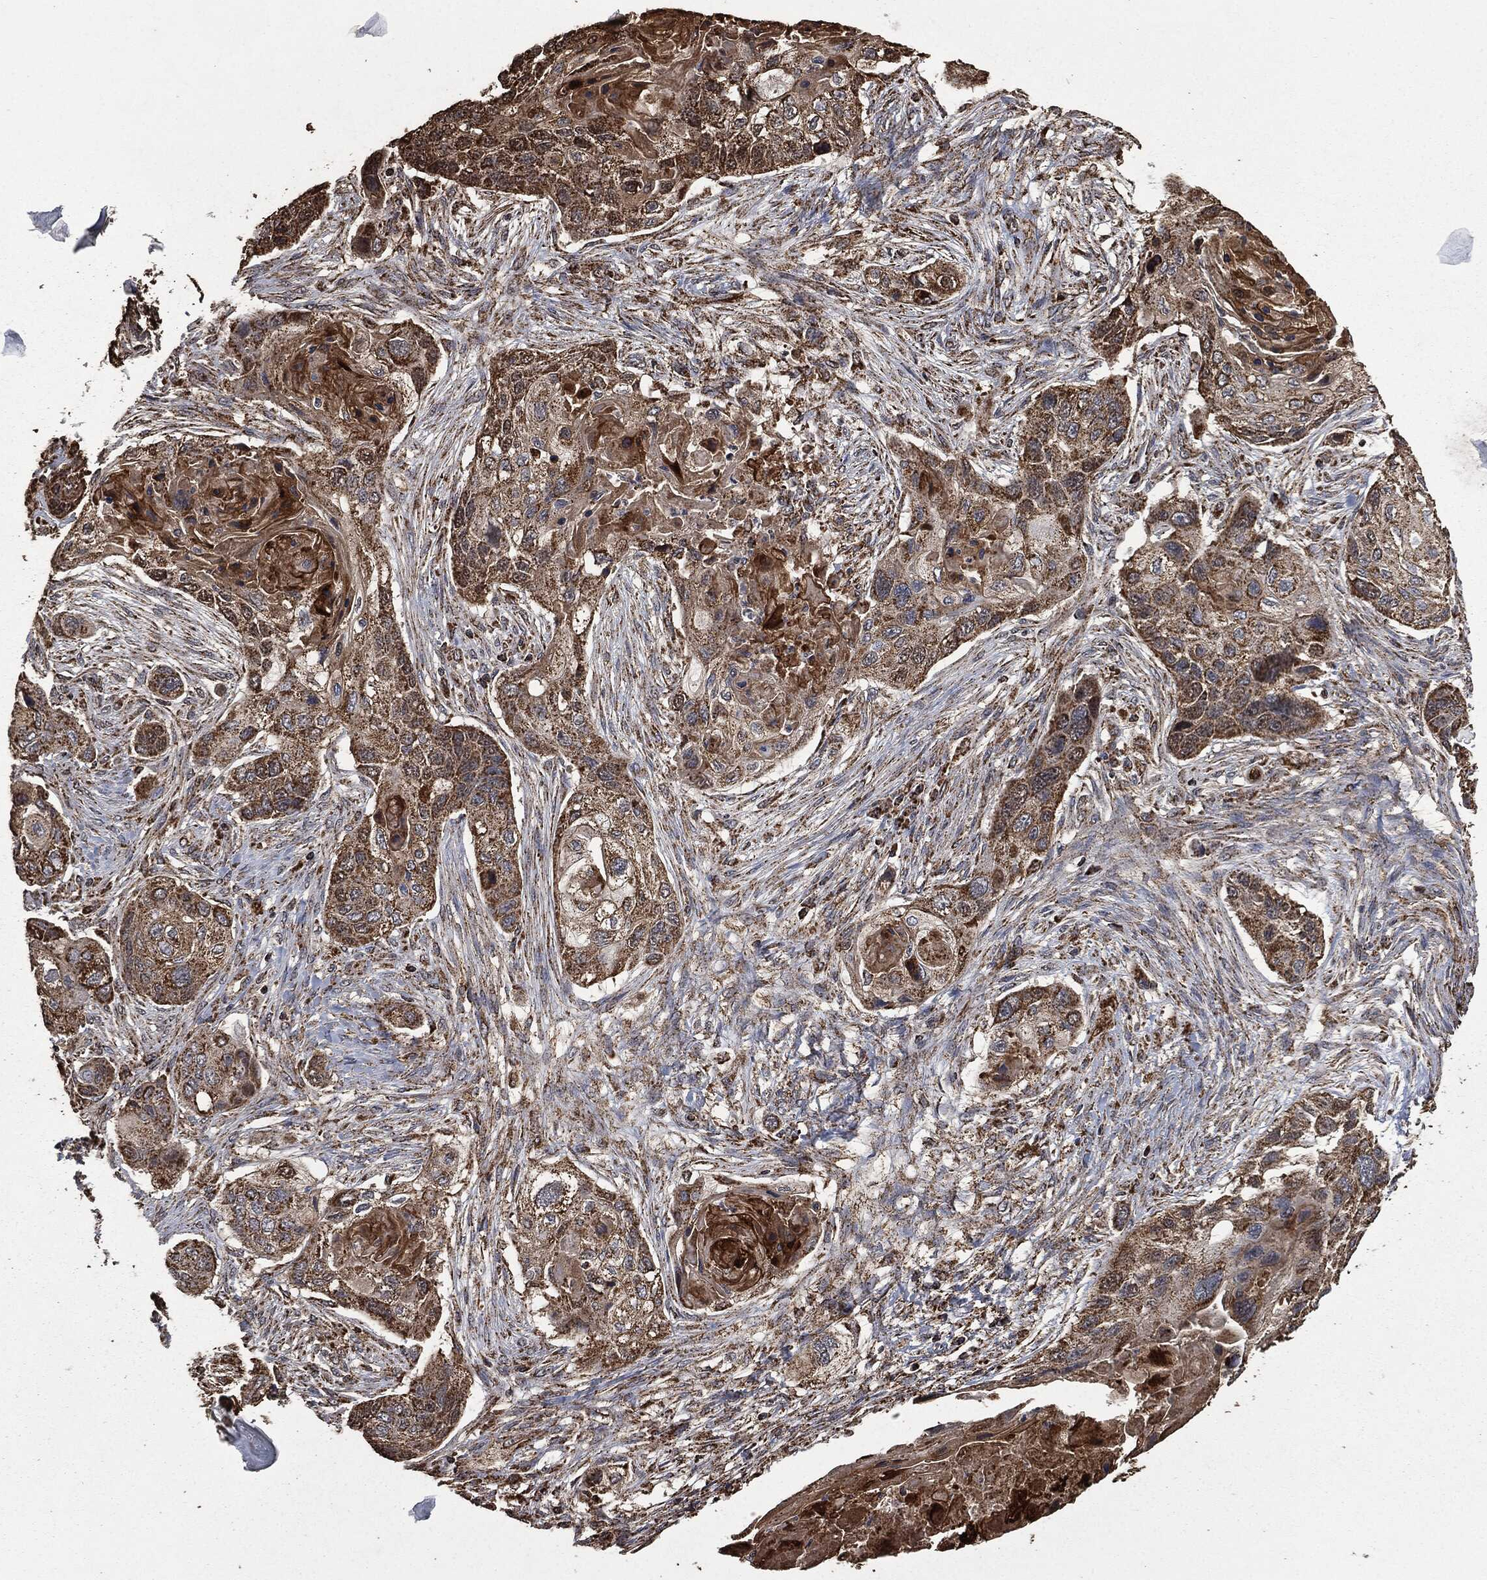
{"staining": {"intensity": "moderate", "quantity": ">75%", "location": "cytoplasmic/membranous"}, "tissue": "lung cancer", "cell_type": "Tumor cells", "image_type": "cancer", "snomed": [{"axis": "morphology", "description": "Normal tissue, NOS"}, {"axis": "morphology", "description": "Squamous cell carcinoma, NOS"}, {"axis": "topography", "description": "Bronchus"}, {"axis": "topography", "description": "Lung"}], "caption": "Human squamous cell carcinoma (lung) stained for a protein (brown) demonstrates moderate cytoplasmic/membranous positive expression in approximately >75% of tumor cells.", "gene": "LIG3", "patient": {"sex": "male", "age": 69}}